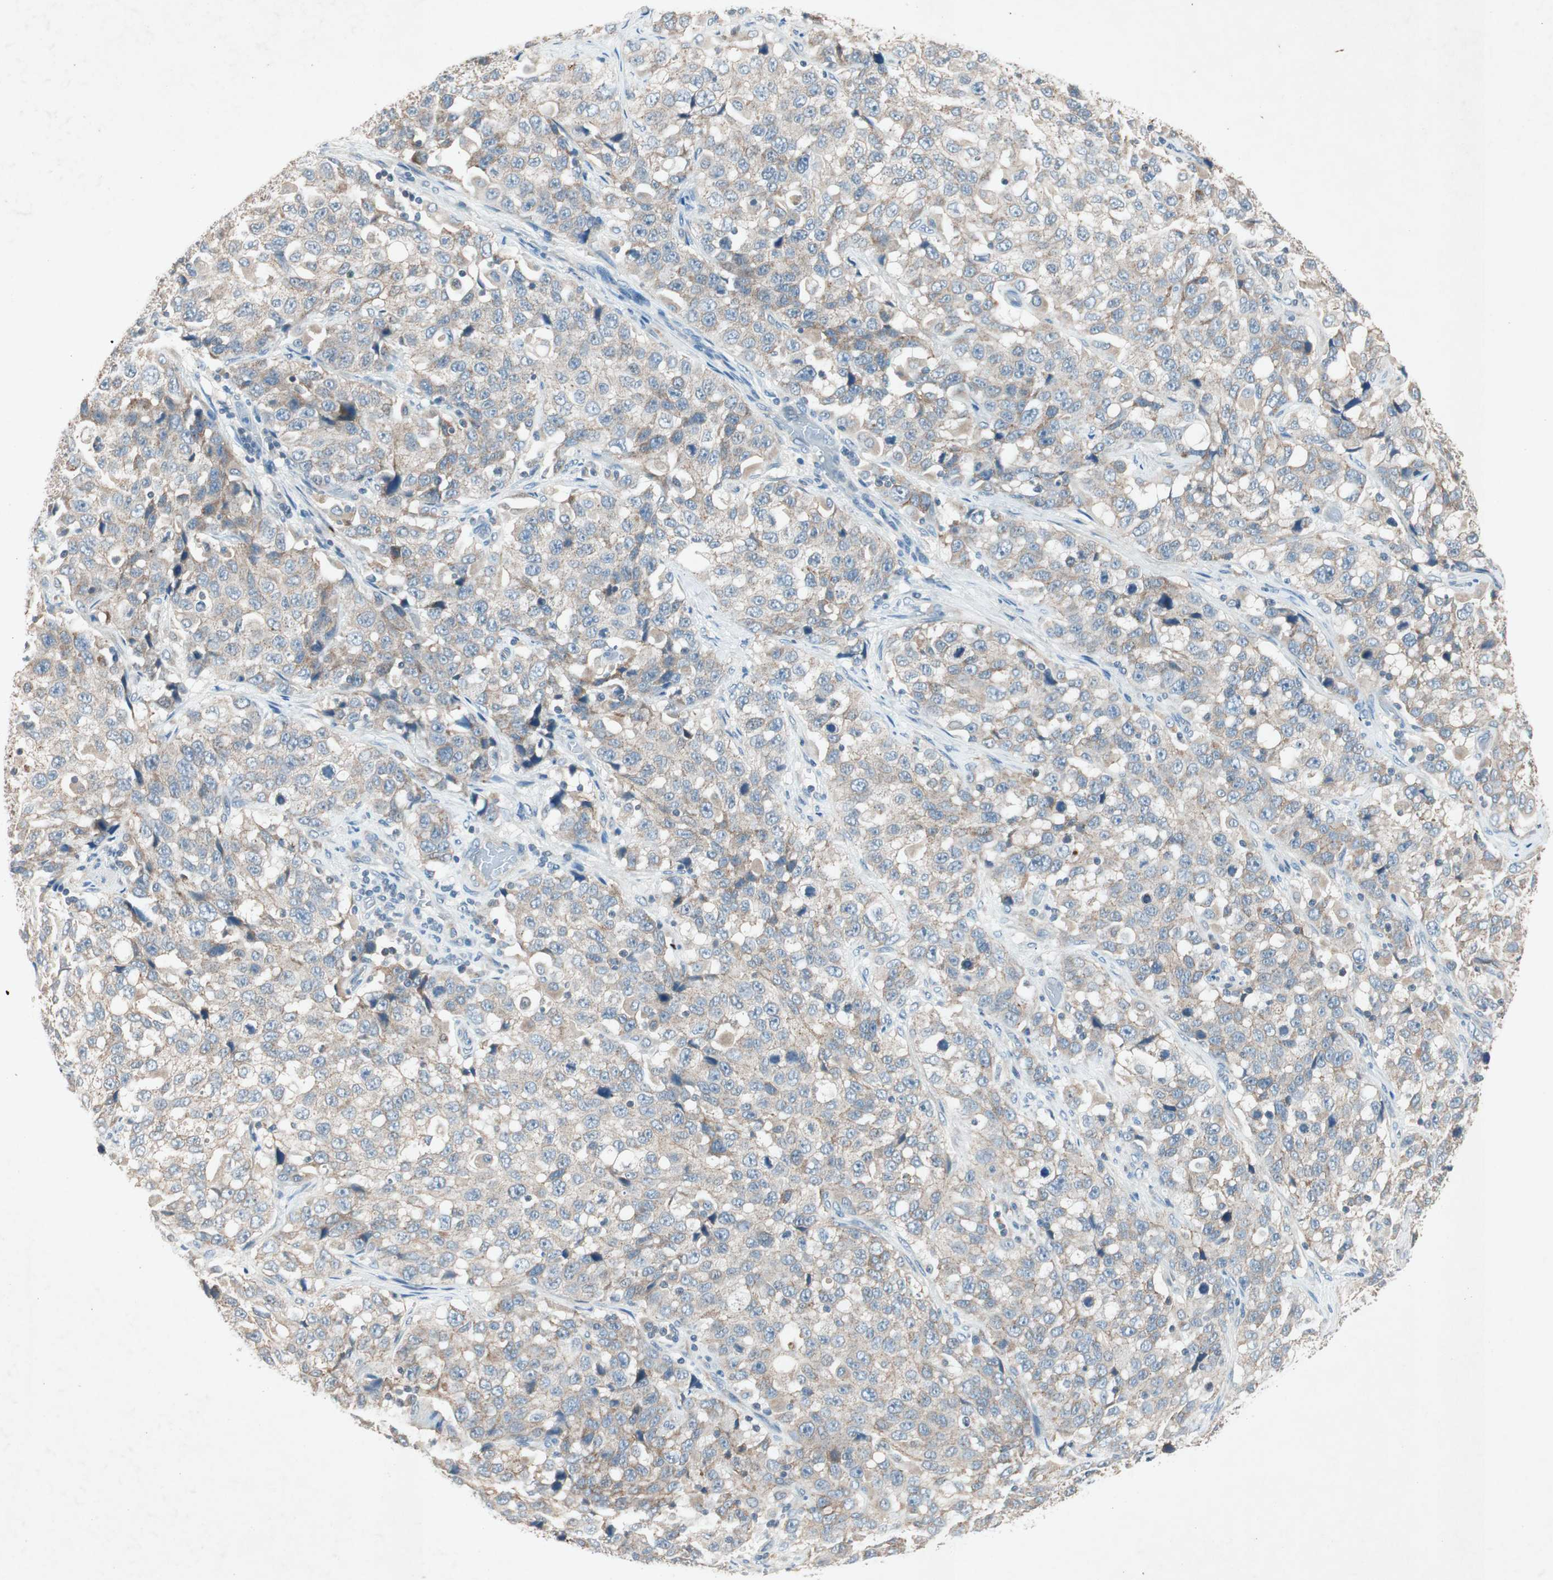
{"staining": {"intensity": "weak", "quantity": ">75%", "location": "cytoplasmic/membranous"}, "tissue": "stomach cancer", "cell_type": "Tumor cells", "image_type": "cancer", "snomed": [{"axis": "morphology", "description": "Normal tissue, NOS"}, {"axis": "morphology", "description": "Adenocarcinoma, NOS"}, {"axis": "topography", "description": "Stomach"}], "caption": "Immunohistochemical staining of adenocarcinoma (stomach) exhibits weak cytoplasmic/membranous protein expression in approximately >75% of tumor cells.", "gene": "NKAIN1", "patient": {"sex": "male", "age": 48}}